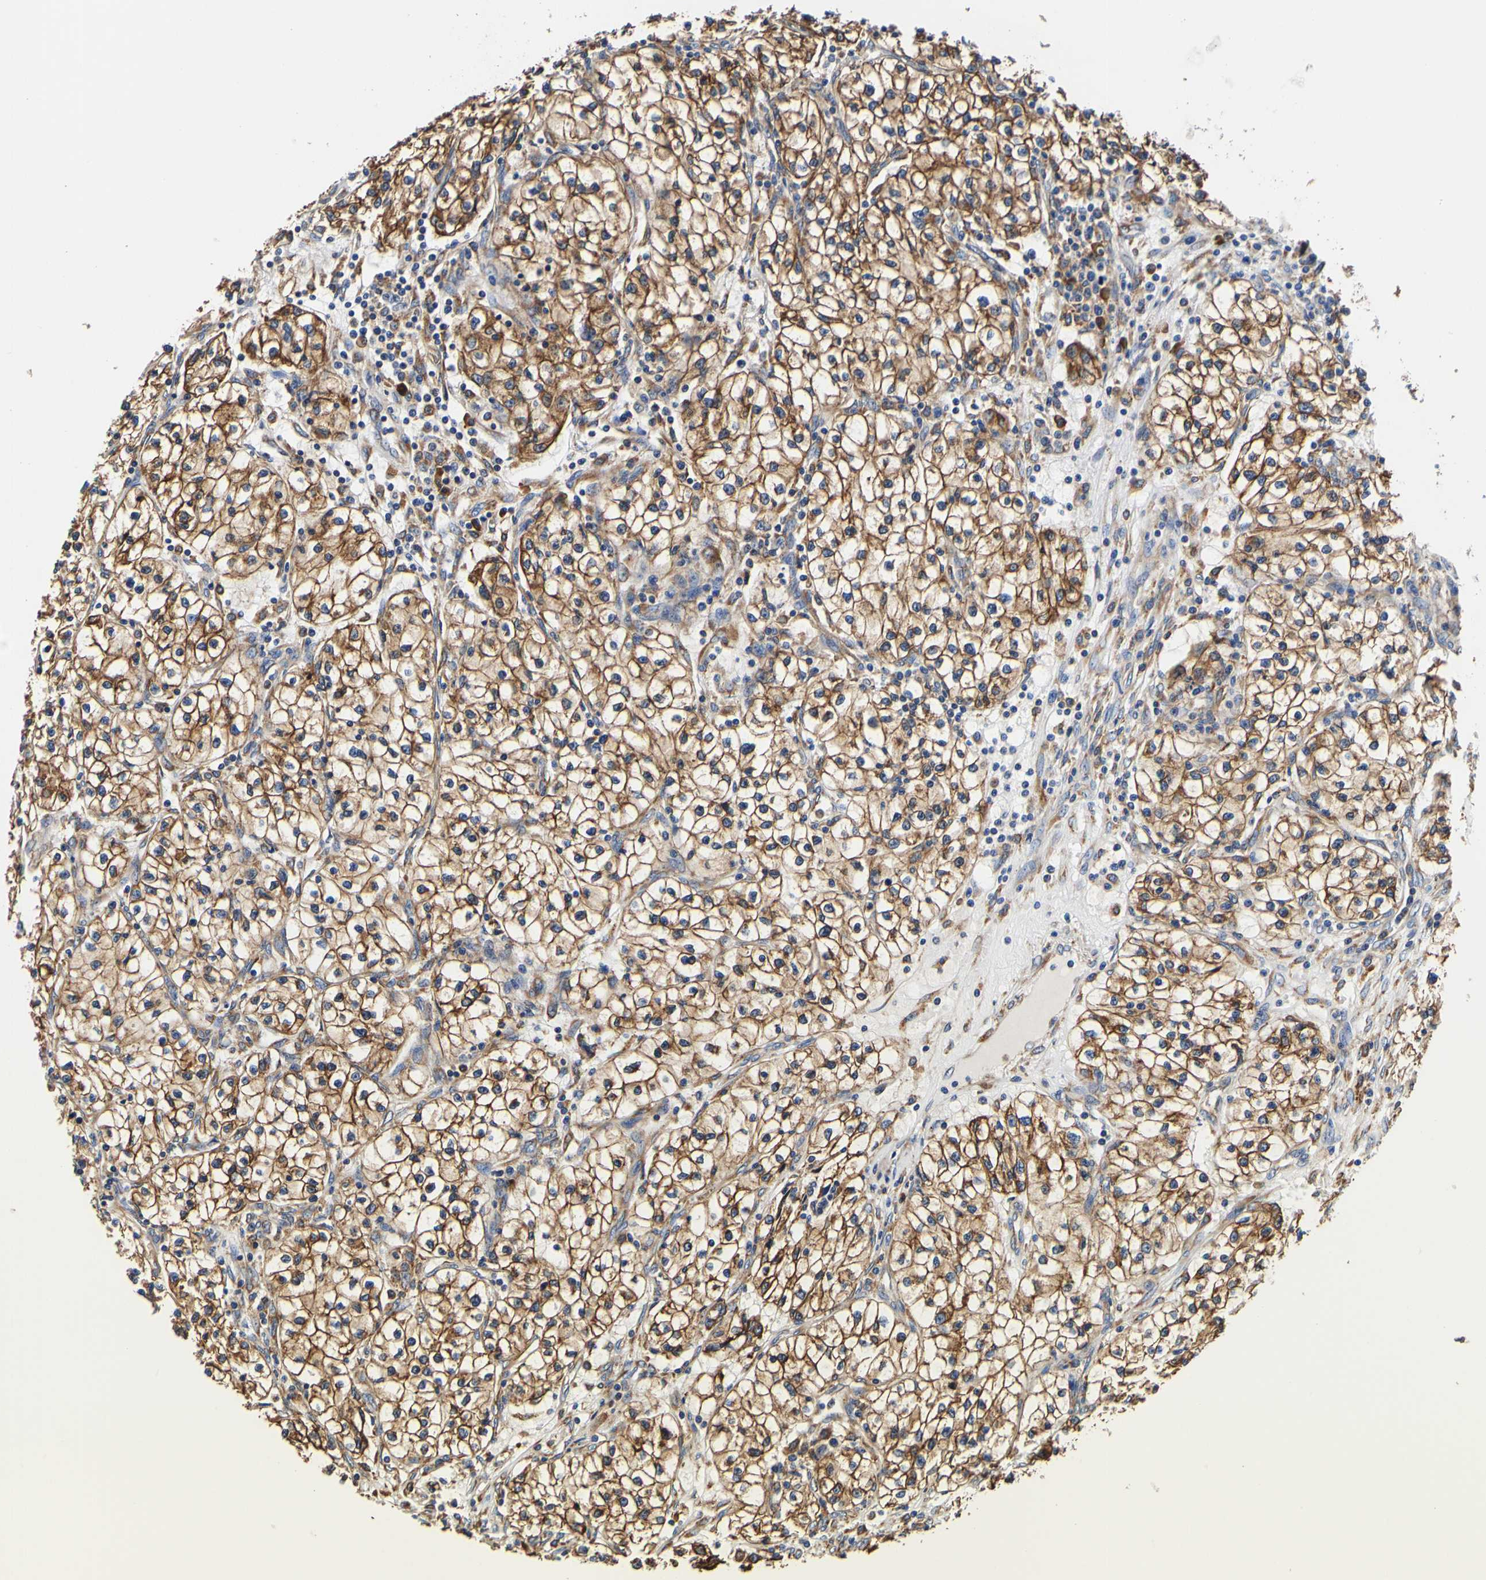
{"staining": {"intensity": "strong", "quantity": ">75%", "location": "cytoplasmic/membranous"}, "tissue": "renal cancer", "cell_type": "Tumor cells", "image_type": "cancer", "snomed": [{"axis": "morphology", "description": "Adenocarcinoma, NOS"}, {"axis": "topography", "description": "Kidney"}], "caption": "Adenocarcinoma (renal) stained for a protein demonstrates strong cytoplasmic/membranous positivity in tumor cells.", "gene": "P4HB", "patient": {"sex": "female", "age": 57}}